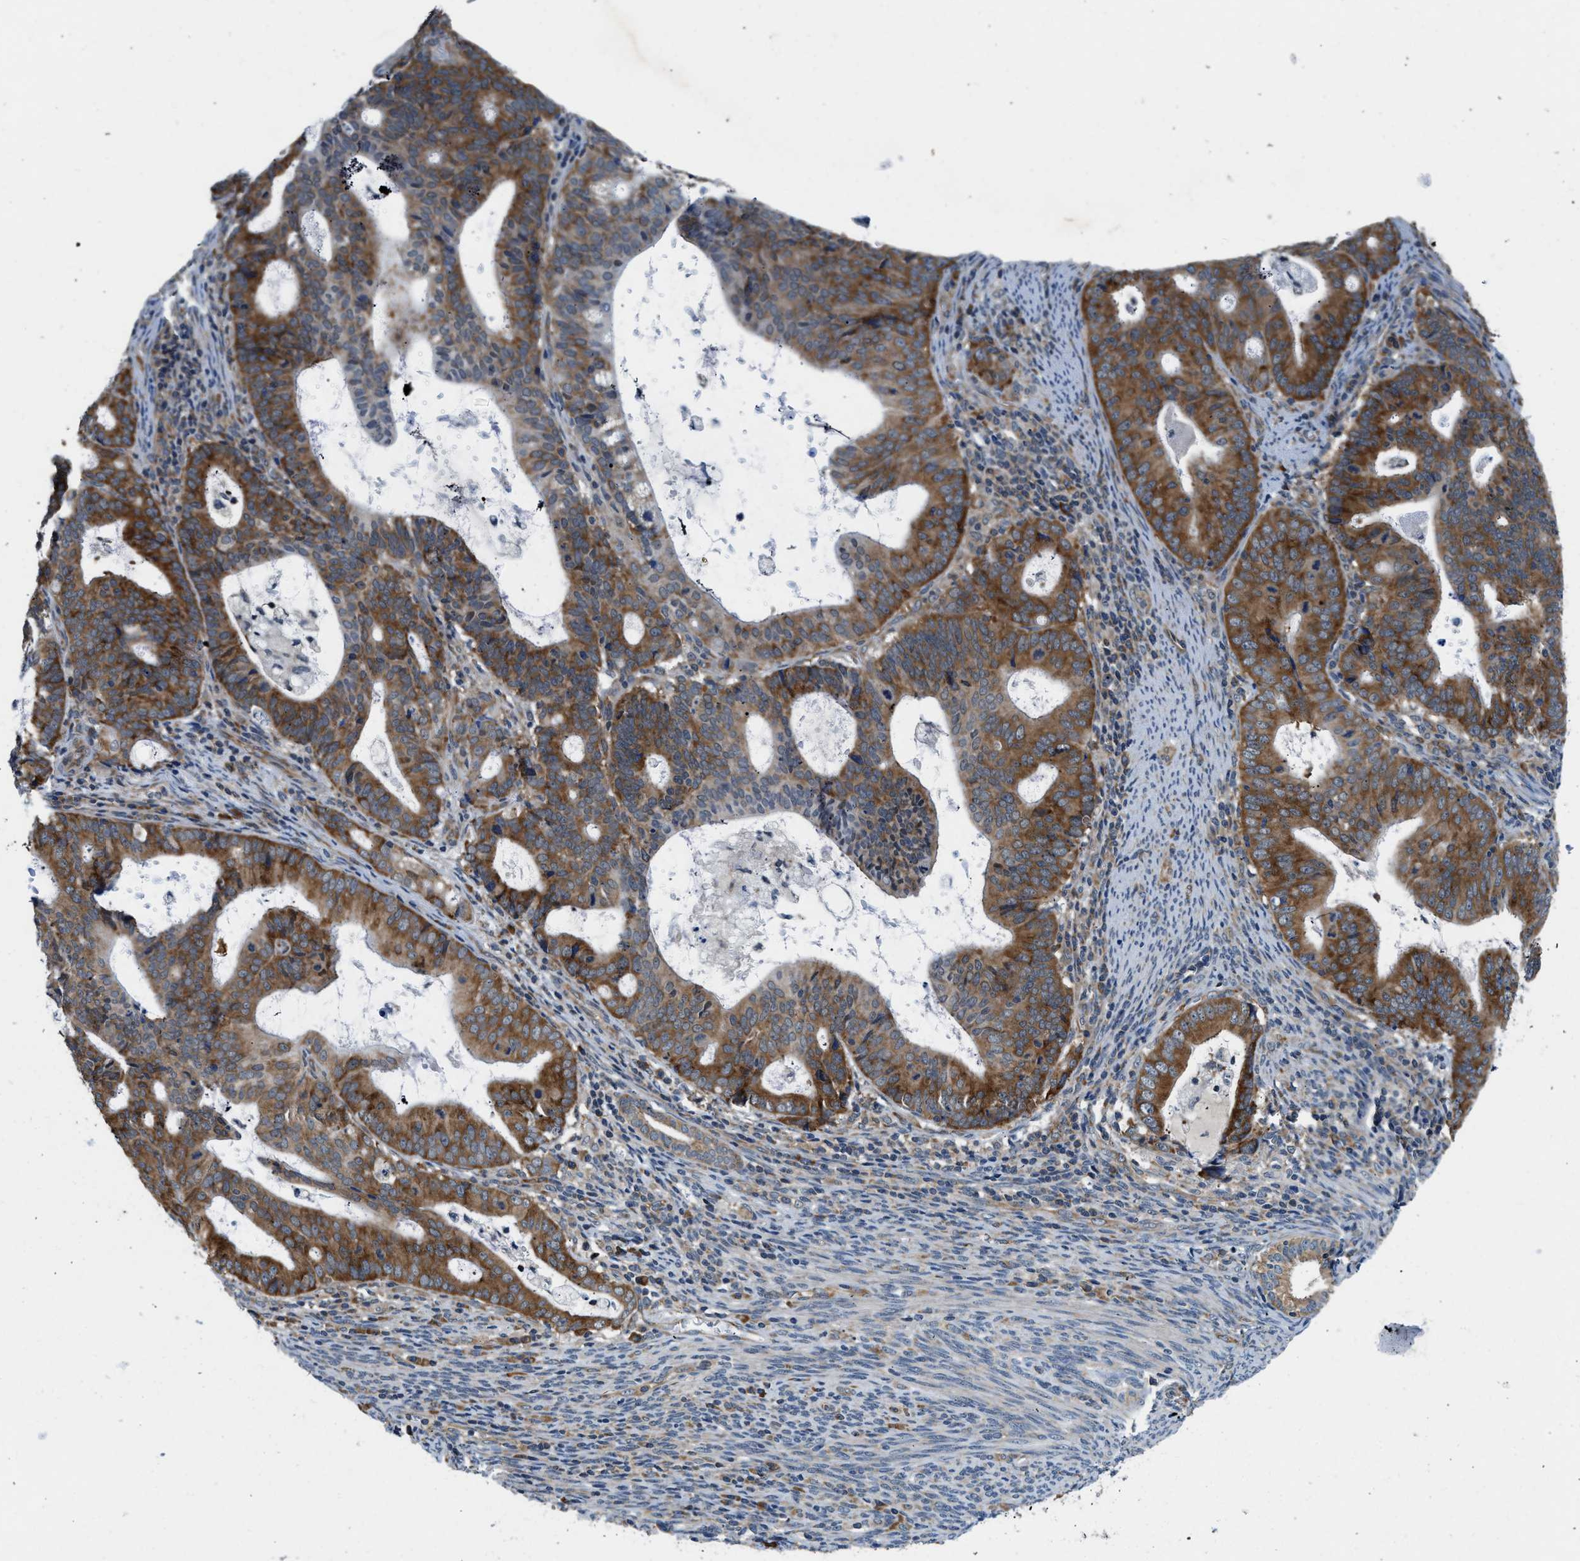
{"staining": {"intensity": "strong", "quantity": ">75%", "location": "cytoplasmic/membranous"}, "tissue": "endometrial cancer", "cell_type": "Tumor cells", "image_type": "cancer", "snomed": [{"axis": "morphology", "description": "Adenocarcinoma, NOS"}, {"axis": "topography", "description": "Uterus"}], "caption": "IHC micrograph of human endometrial adenocarcinoma stained for a protein (brown), which reveals high levels of strong cytoplasmic/membranous positivity in approximately >75% of tumor cells.", "gene": "PA2G4", "patient": {"sex": "female", "age": 83}}